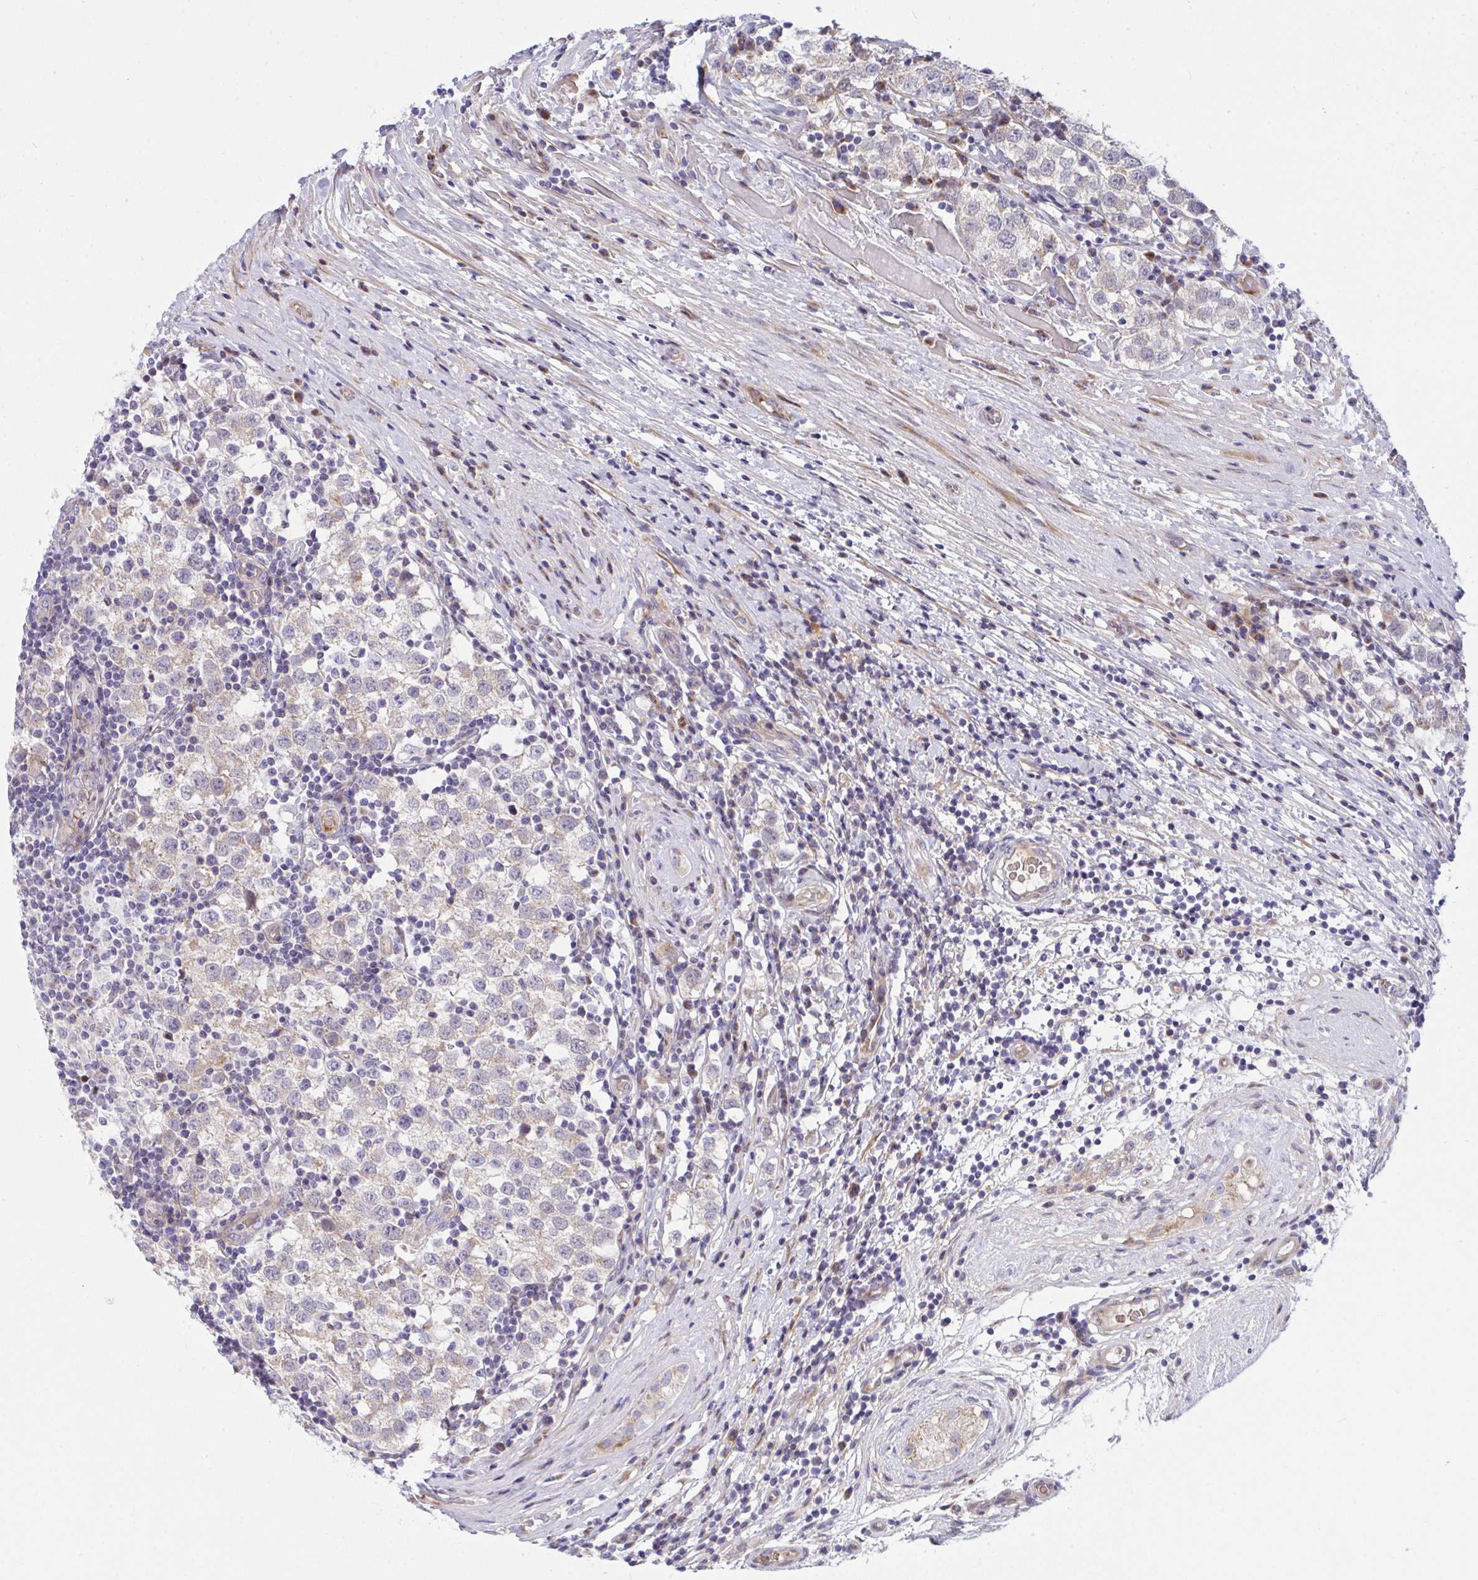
{"staining": {"intensity": "weak", "quantity": "25%-75%", "location": "cytoplasmic/membranous"}, "tissue": "testis cancer", "cell_type": "Tumor cells", "image_type": "cancer", "snomed": [{"axis": "morphology", "description": "Seminoma, NOS"}, {"axis": "topography", "description": "Testis"}], "caption": "IHC histopathology image of neoplastic tissue: seminoma (testis) stained using immunohistochemistry (IHC) shows low levels of weak protein expression localized specifically in the cytoplasmic/membranous of tumor cells, appearing as a cytoplasmic/membranous brown color.", "gene": "NTN1", "patient": {"sex": "male", "age": 34}}